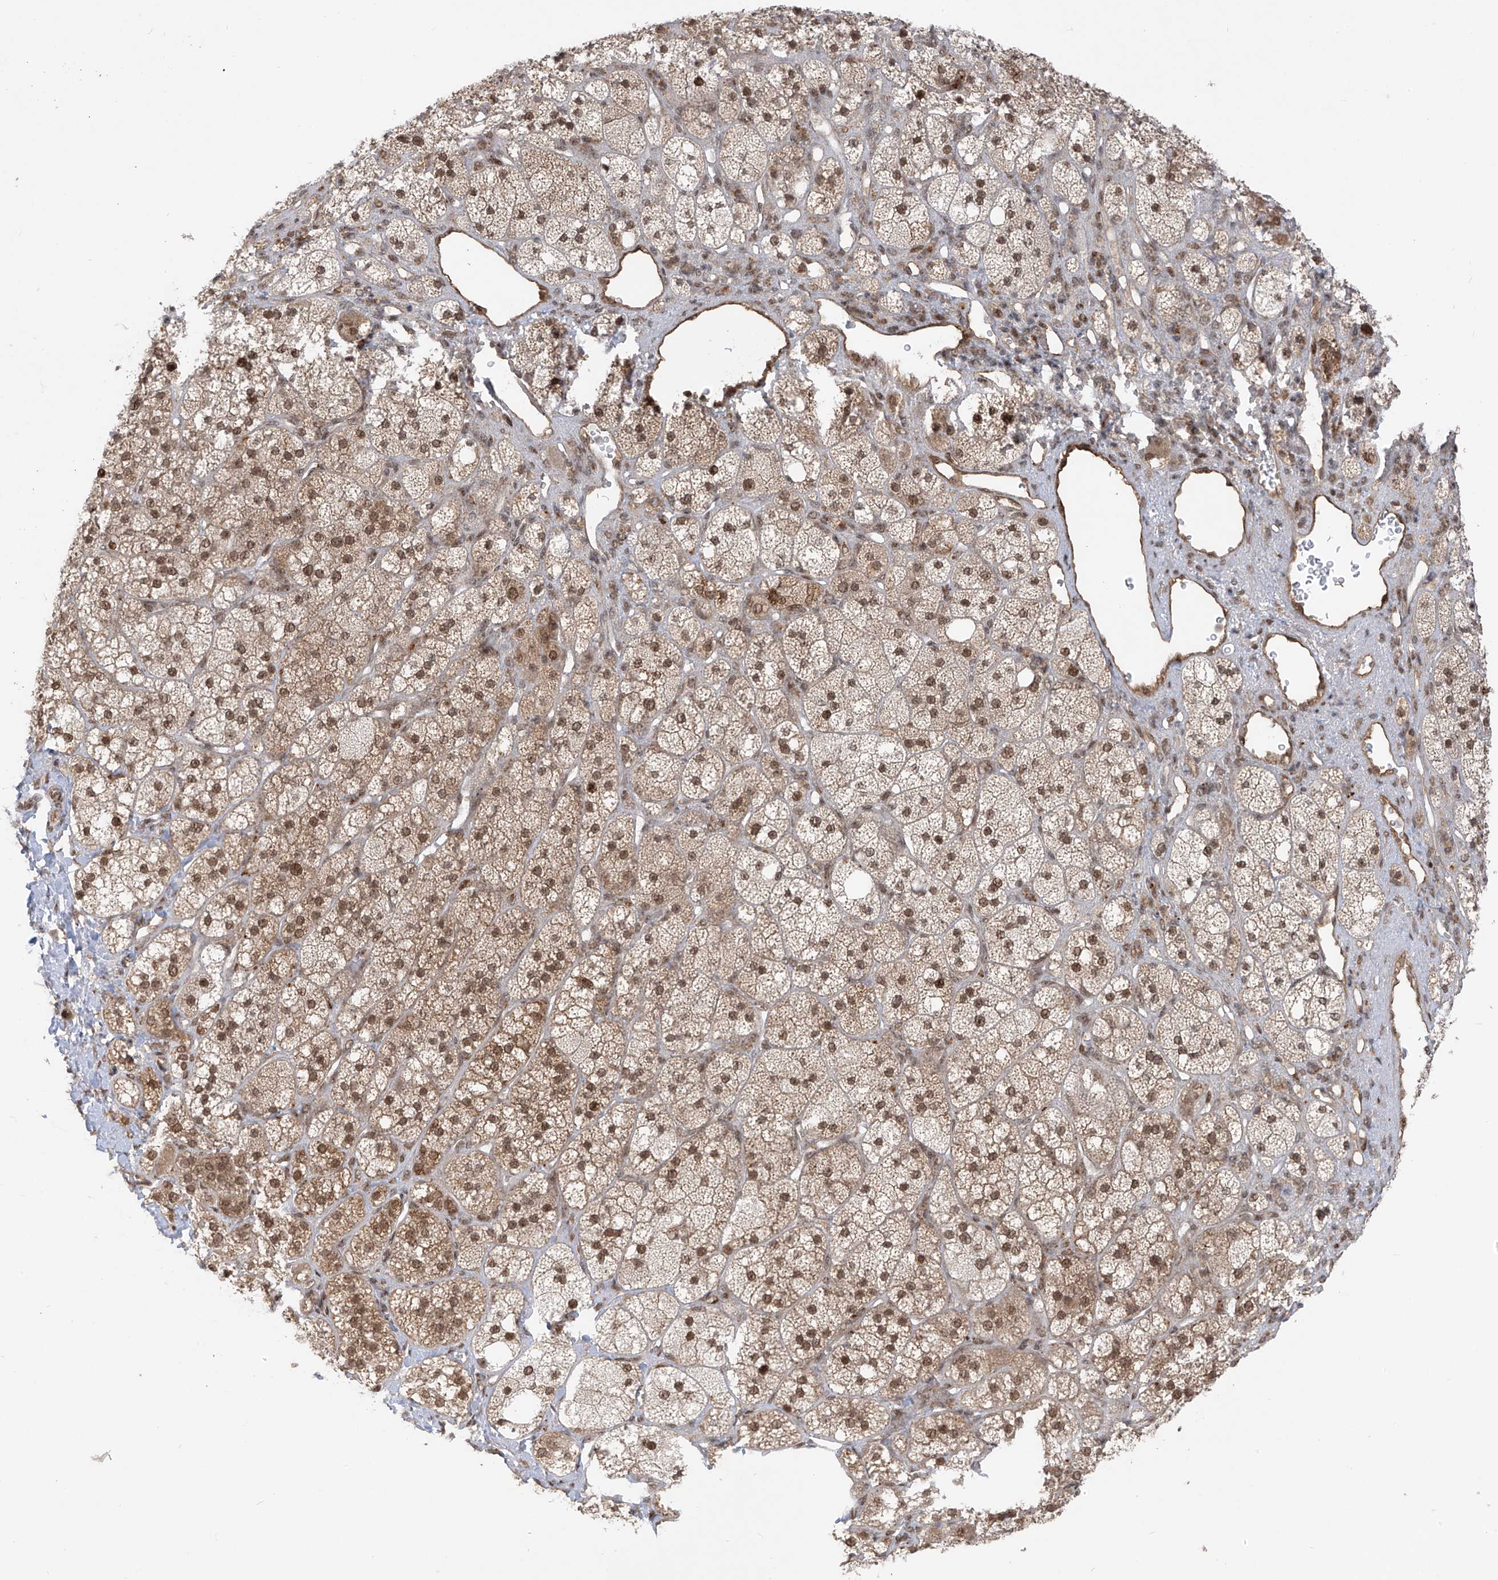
{"staining": {"intensity": "moderate", "quantity": "25%-75%", "location": "cytoplasmic/membranous,nuclear"}, "tissue": "adrenal gland", "cell_type": "Glandular cells", "image_type": "normal", "snomed": [{"axis": "morphology", "description": "Normal tissue, NOS"}, {"axis": "topography", "description": "Adrenal gland"}], "caption": "Brown immunohistochemical staining in benign human adrenal gland displays moderate cytoplasmic/membranous,nuclear expression in about 25%-75% of glandular cells. Using DAB (3,3'-diaminobenzidine) (brown) and hematoxylin (blue) stains, captured at high magnification using brightfield microscopy.", "gene": "ARHGEF3", "patient": {"sex": "male", "age": 61}}